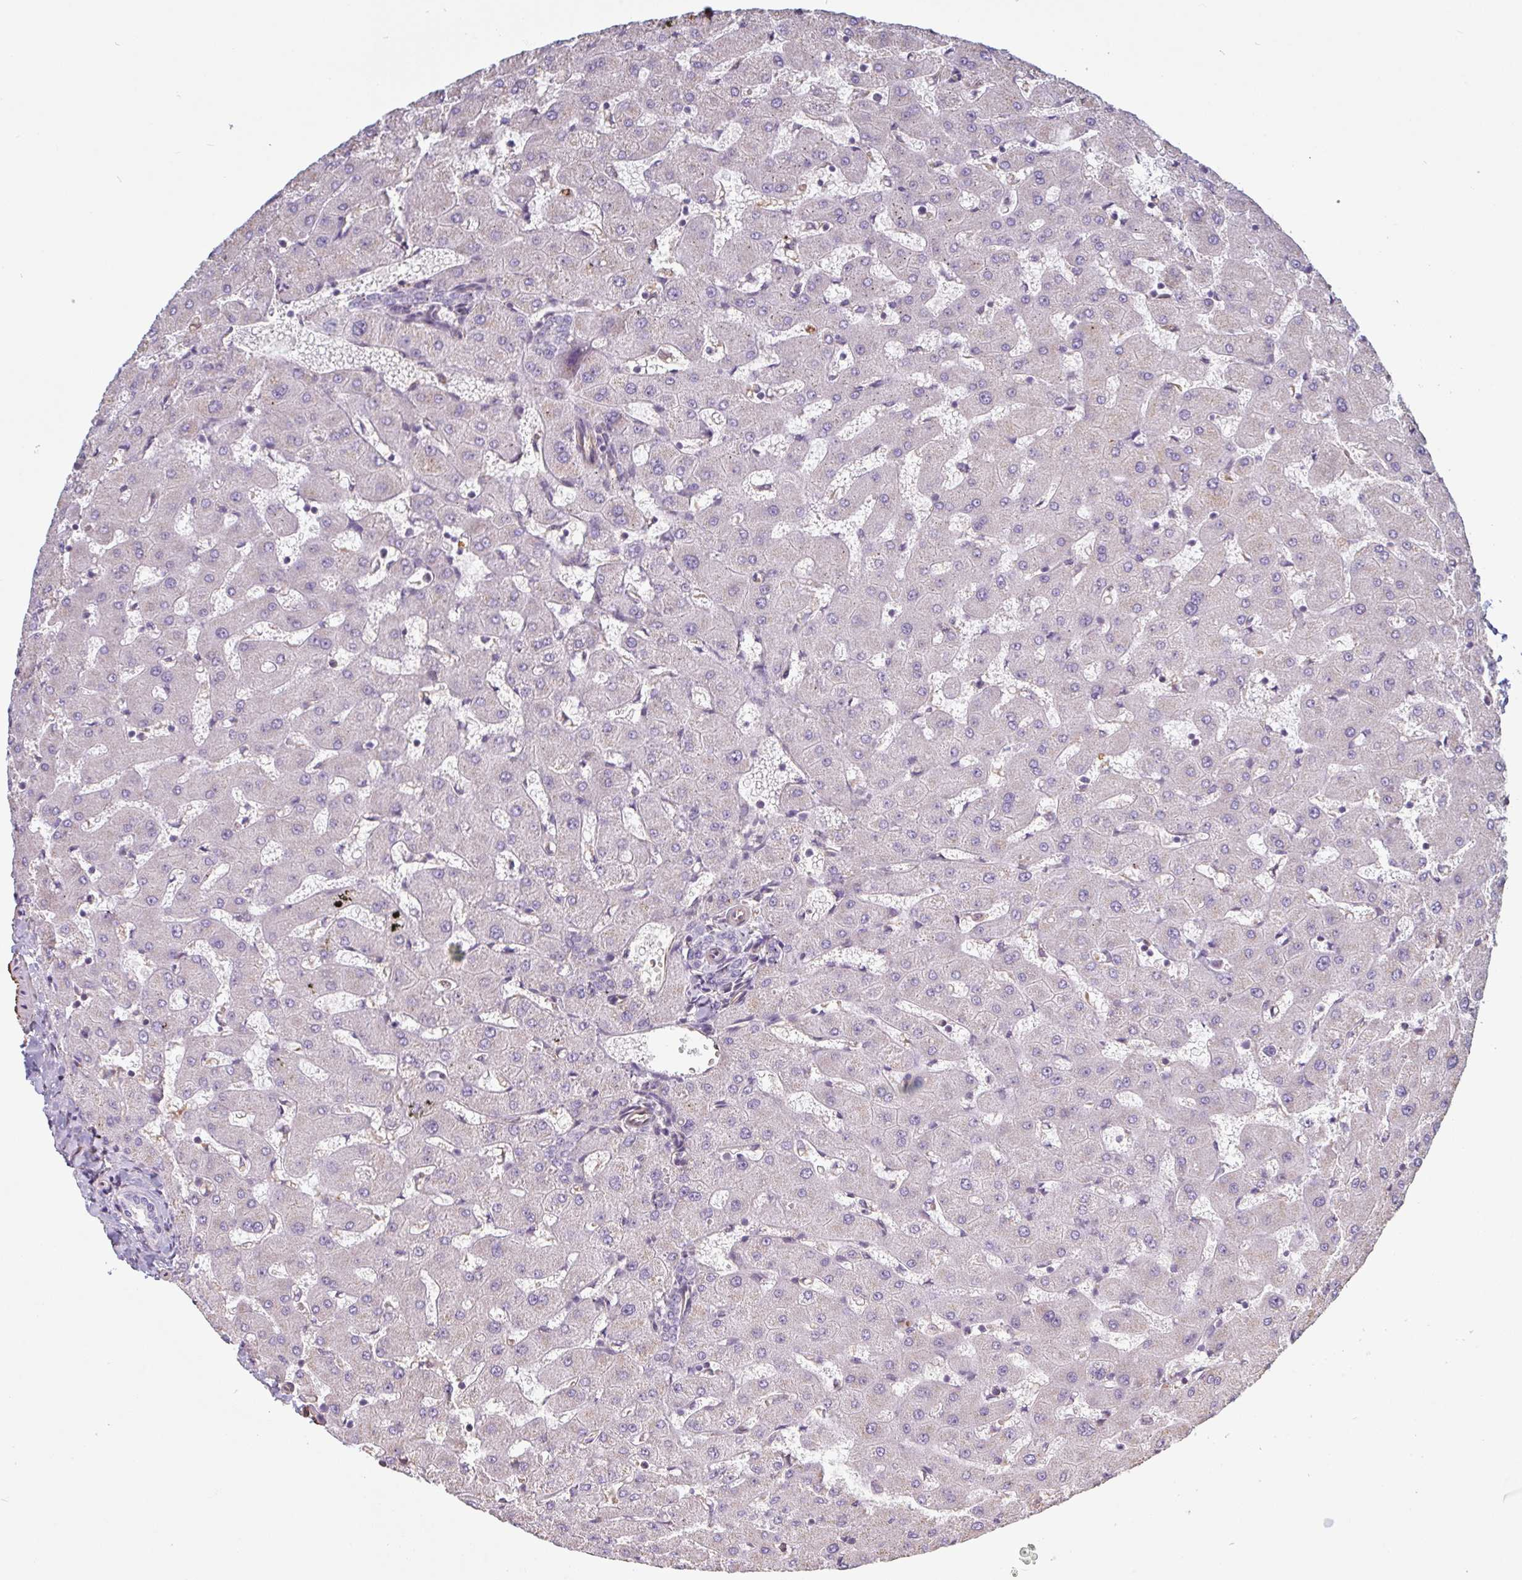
{"staining": {"intensity": "negative", "quantity": "none", "location": "none"}, "tissue": "liver", "cell_type": "Cholangiocytes", "image_type": "normal", "snomed": [{"axis": "morphology", "description": "Normal tissue, NOS"}, {"axis": "topography", "description": "Liver"}], "caption": "A photomicrograph of liver stained for a protein shows no brown staining in cholangiocytes. The staining is performed using DAB (3,3'-diaminobenzidine) brown chromogen with nuclei counter-stained in using hematoxylin.", "gene": "PPFIA1", "patient": {"sex": "female", "age": 63}}